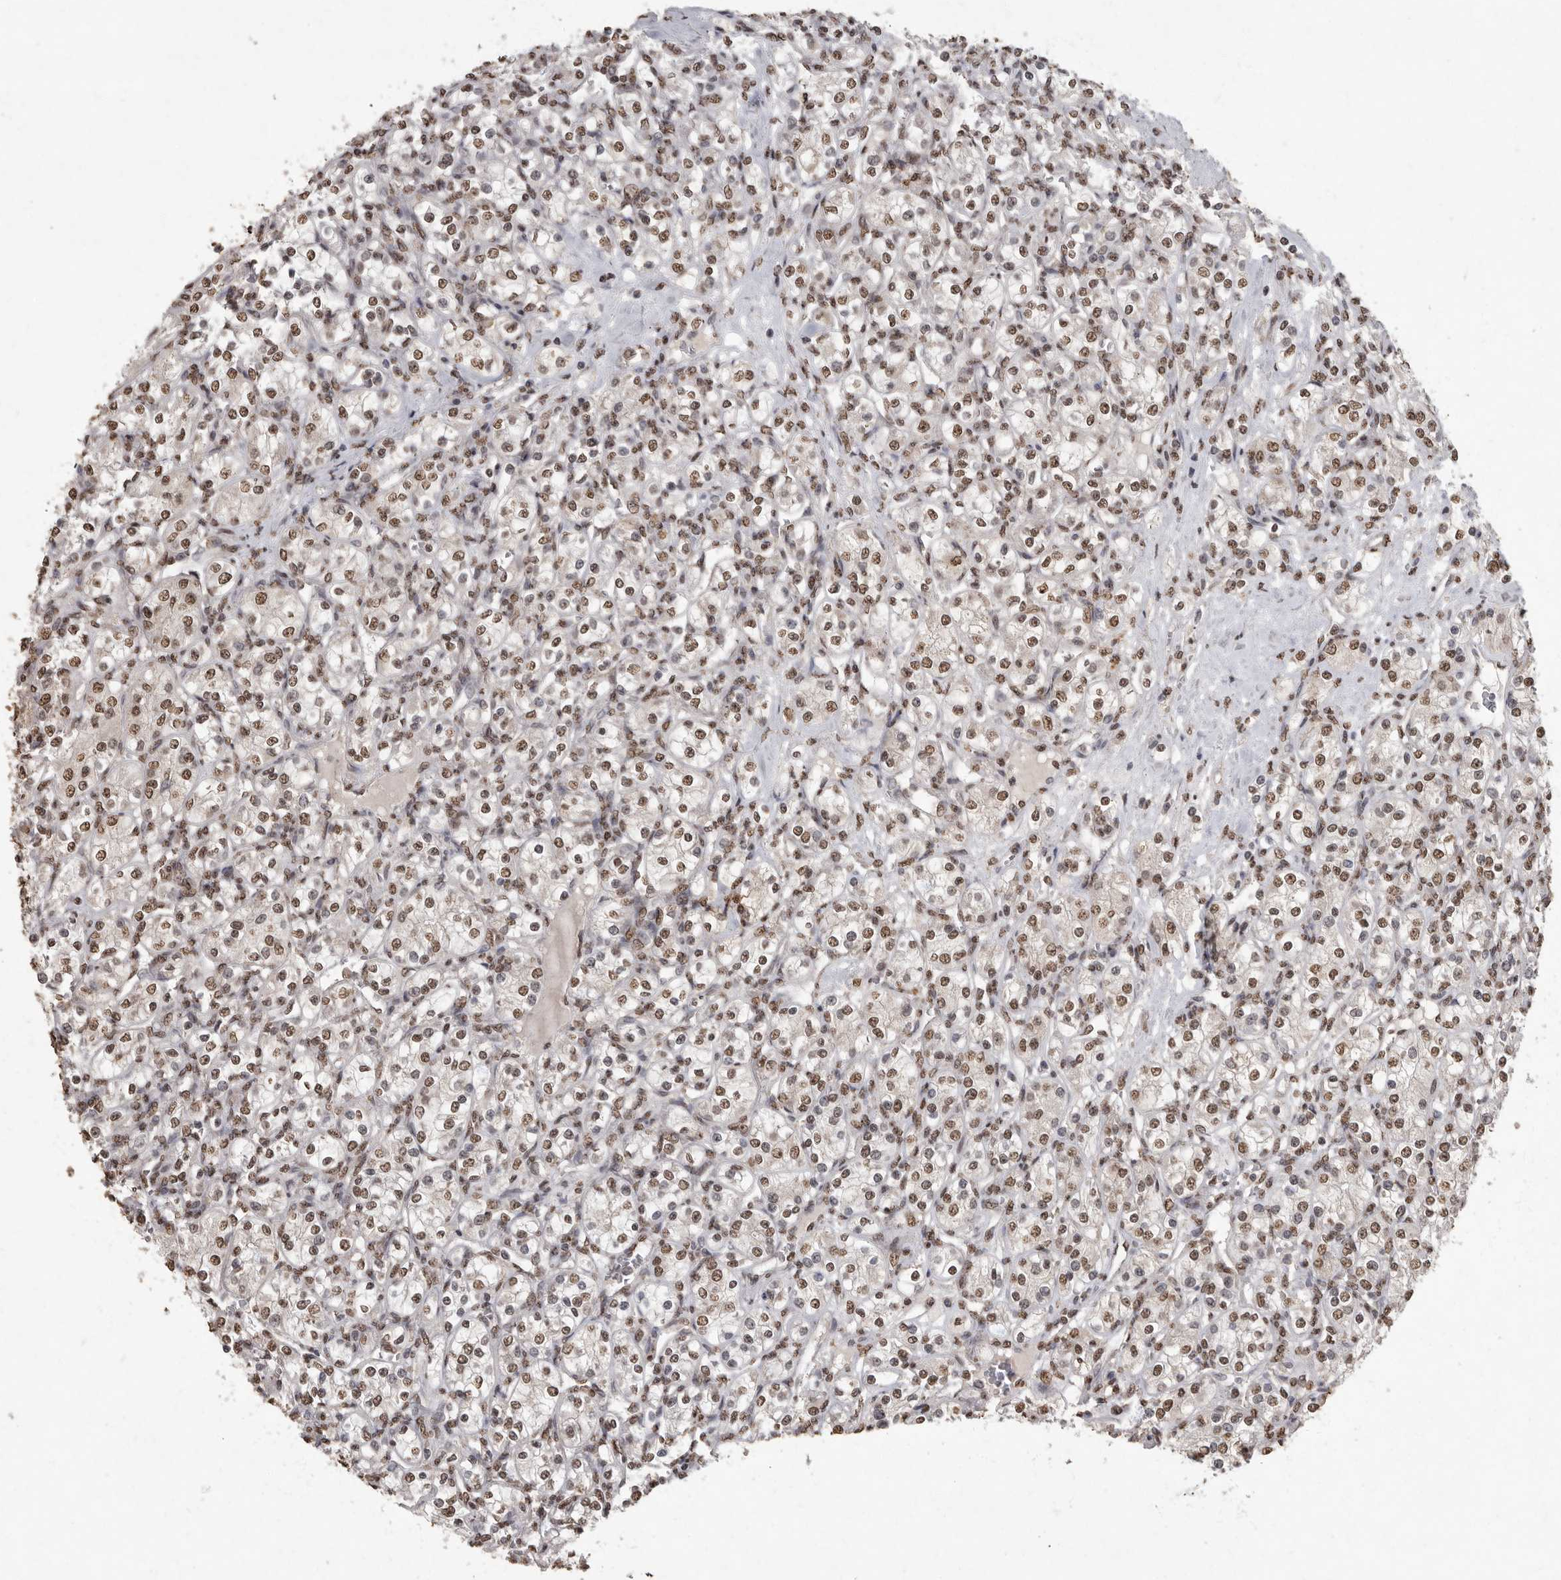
{"staining": {"intensity": "moderate", "quantity": ">75%", "location": "nuclear"}, "tissue": "renal cancer", "cell_type": "Tumor cells", "image_type": "cancer", "snomed": [{"axis": "morphology", "description": "Adenocarcinoma, NOS"}, {"axis": "topography", "description": "Kidney"}], "caption": "Protein staining displays moderate nuclear staining in approximately >75% of tumor cells in adenocarcinoma (renal). The staining was performed using DAB (3,3'-diaminobenzidine), with brown indicating positive protein expression. Nuclei are stained blue with hematoxylin.", "gene": "NBL1", "patient": {"sex": "male", "age": 77}}